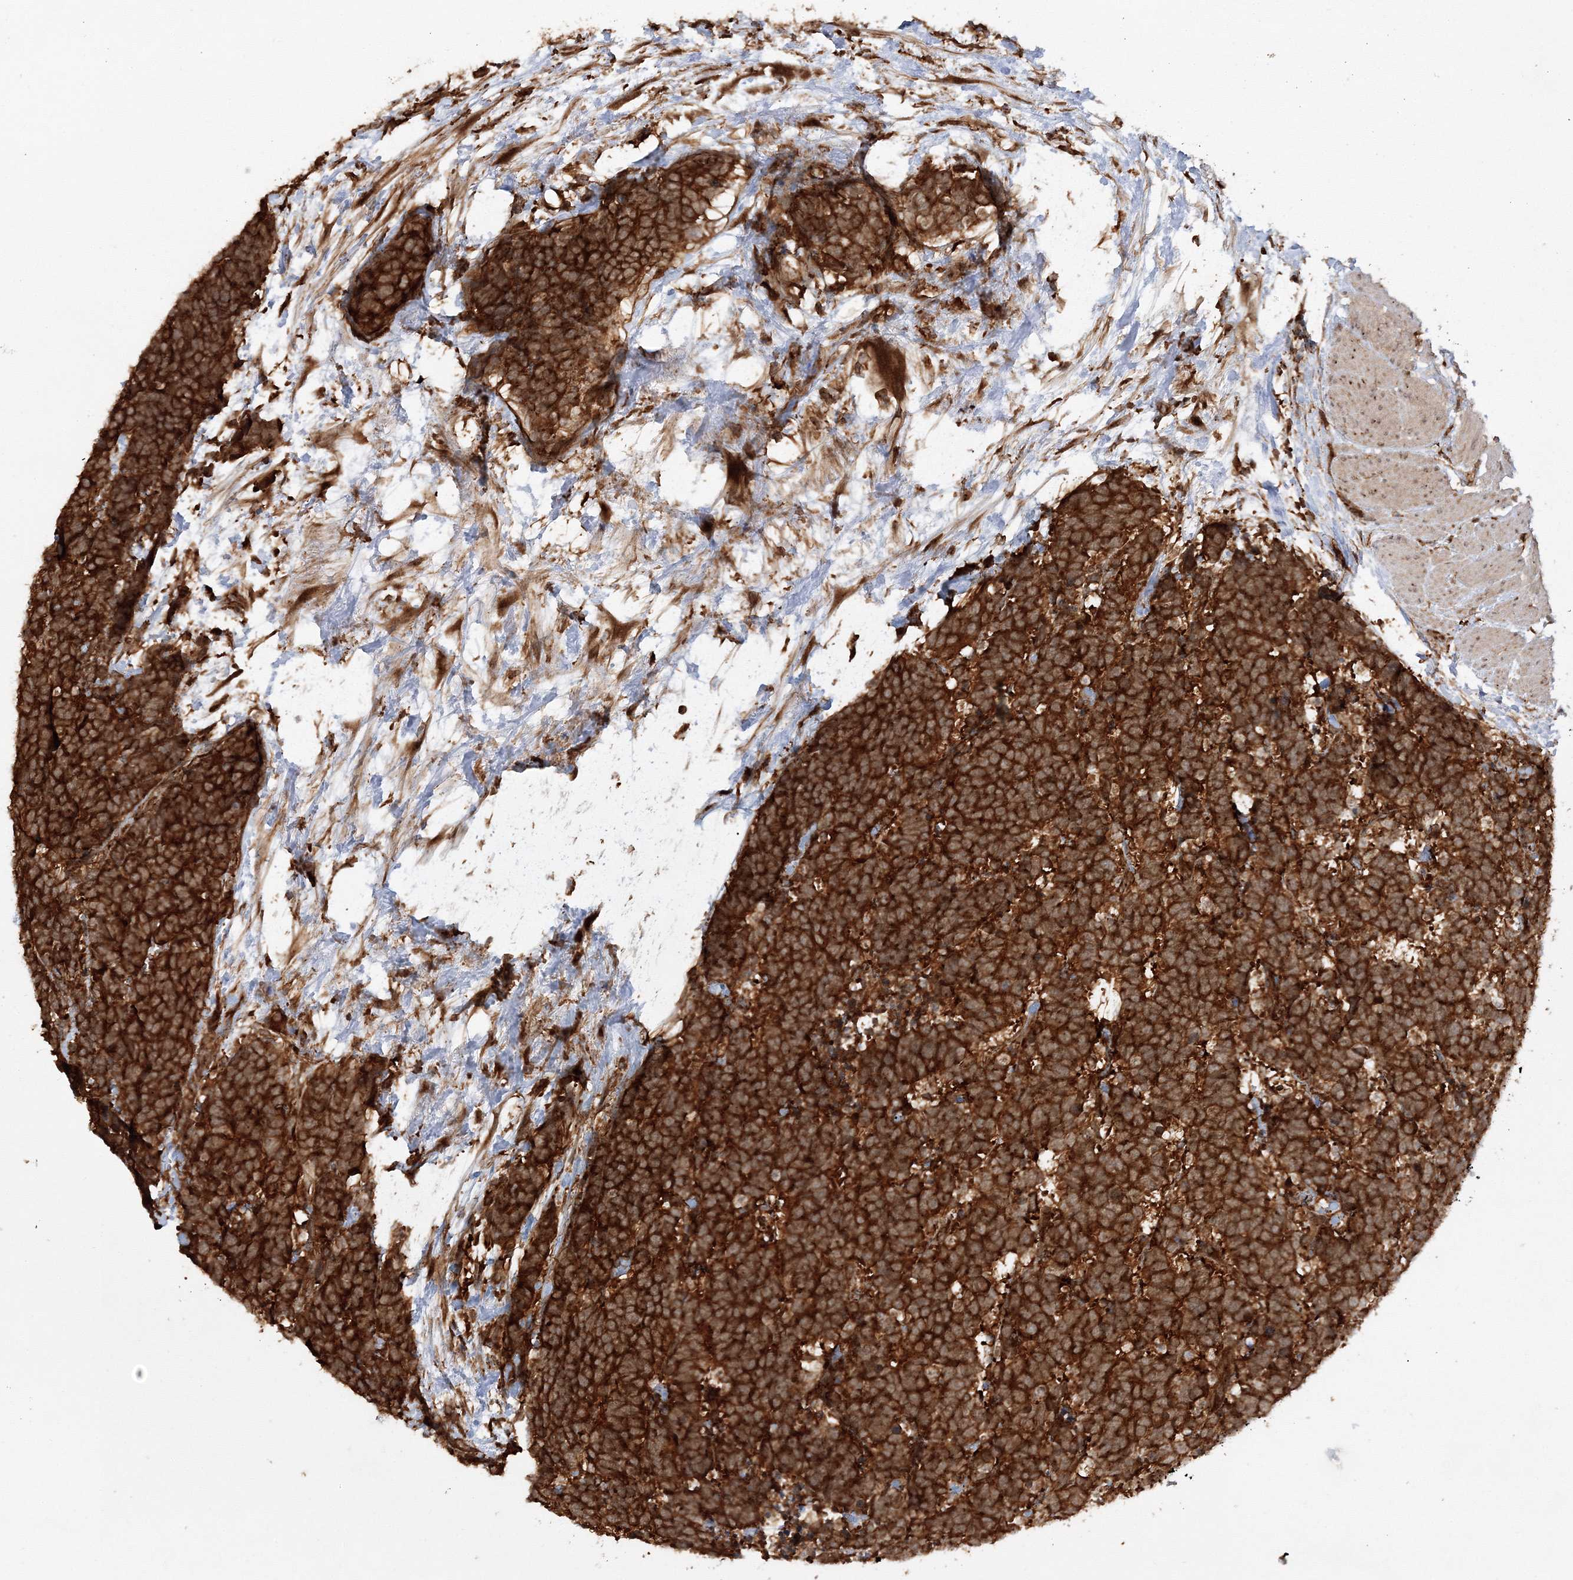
{"staining": {"intensity": "strong", "quantity": ">75%", "location": "cytoplasmic/membranous"}, "tissue": "carcinoid", "cell_type": "Tumor cells", "image_type": "cancer", "snomed": [{"axis": "morphology", "description": "Carcinoma, NOS"}, {"axis": "morphology", "description": "Carcinoid, malignant, NOS"}, {"axis": "topography", "description": "Urinary bladder"}], "caption": "DAB (3,3'-diaminobenzidine) immunohistochemical staining of carcinoid shows strong cytoplasmic/membranous protein staining in about >75% of tumor cells.", "gene": "WDR37", "patient": {"sex": "male", "age": 57}}